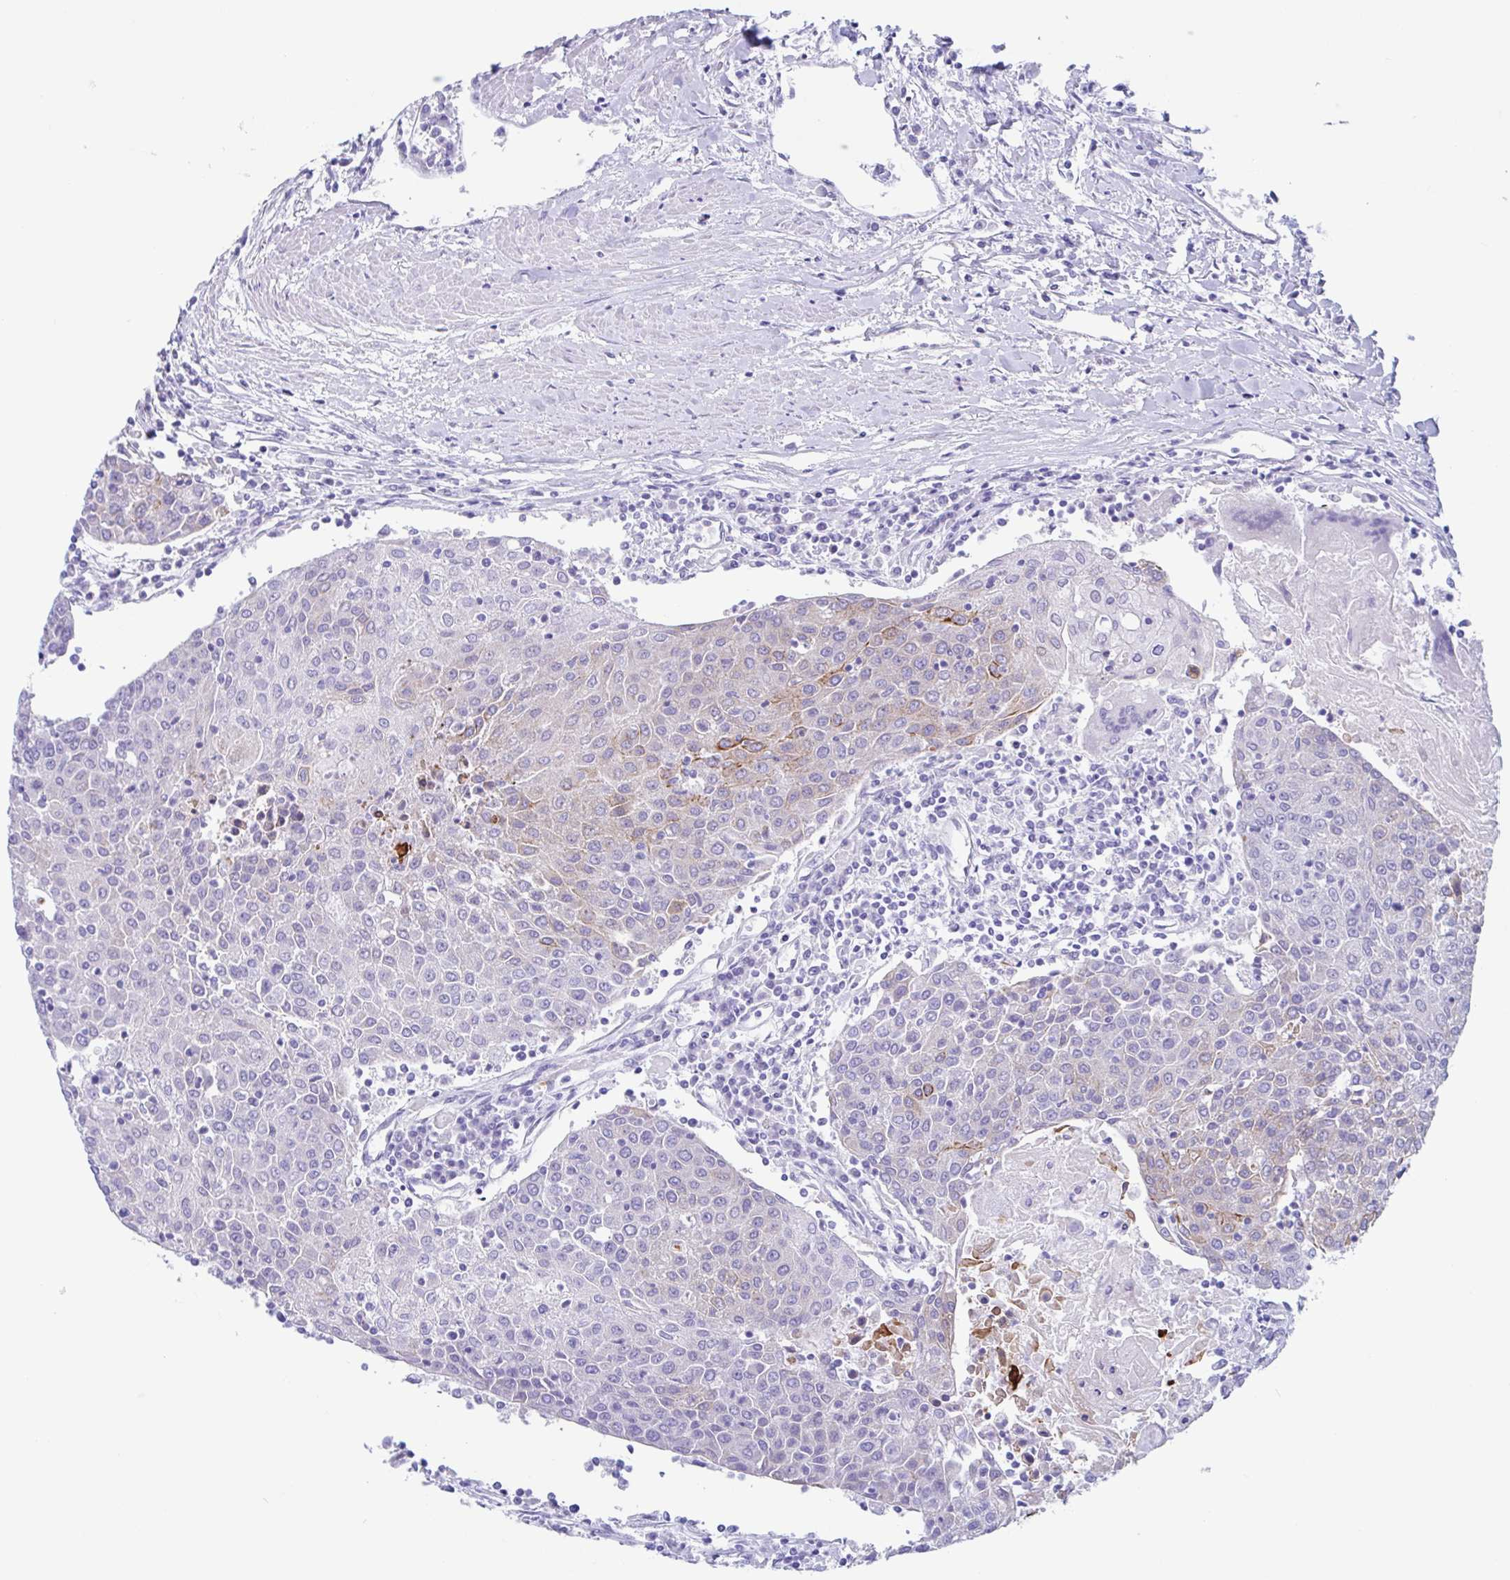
{"staining": {"intensity": "moderate", "quantity": "25%-75%", "location": "cytoplasmic/membranous"}, "tissue": "urothelial cancer", "cell_type": "Tumor cells", "image_type": "cancer", "snomed": [{"axis": "morphology", "description": "Urothelial carcinoma, High grade"}, {"axis": "topography", "description": "Urinary bladder"}], "caption": "DAB immunohistochemical staining of human urothelial cancer reveals moderate cytoplasmic/membranous protein positivity in about 25%-75% of tumor cells.", "gene": "OR6N2", "patient": {"sex": "female", "age": 85}}